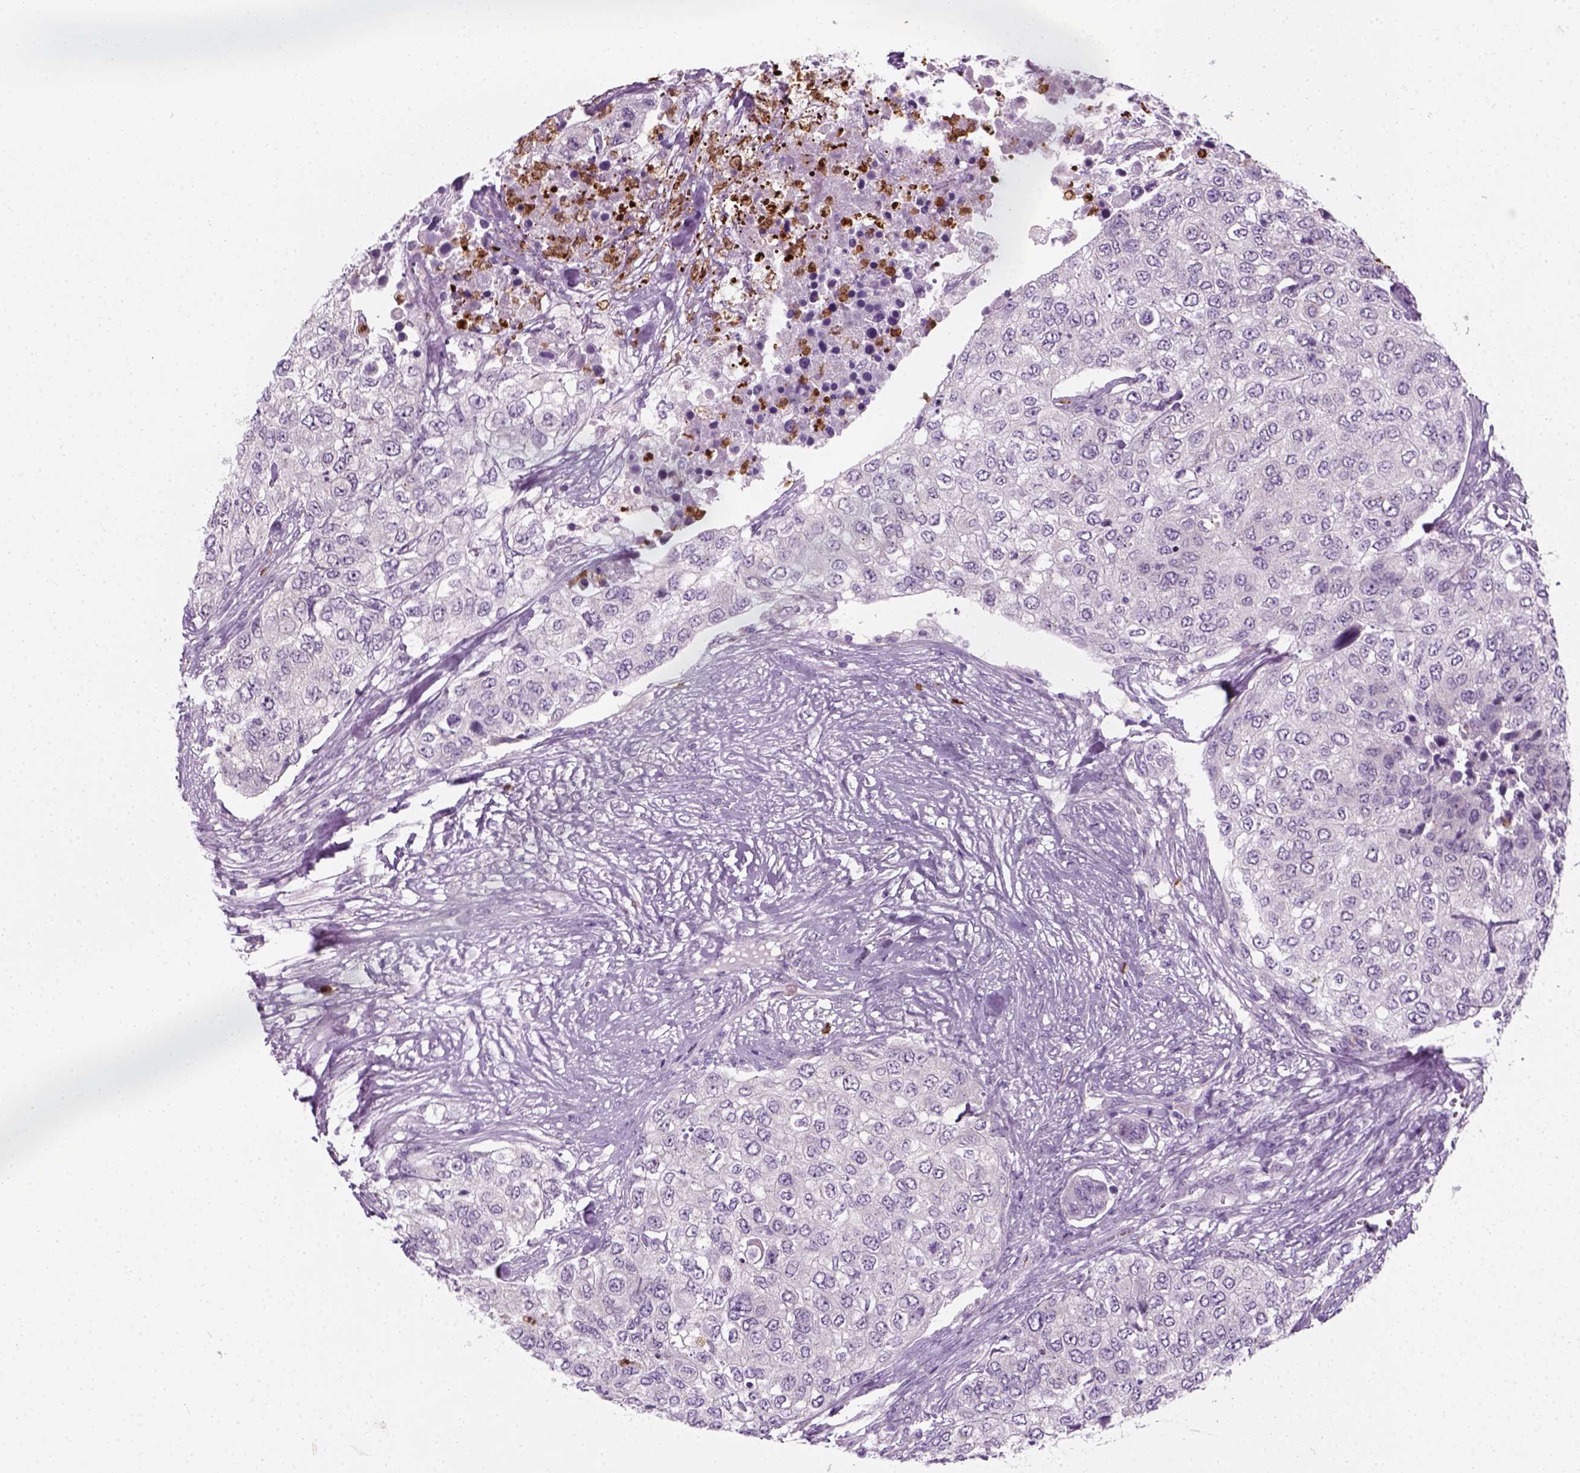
{"staining": {"intensity": "negative", "quantity": "none", "location": "none"}, "tissue": "urothelial cancer", "cell_type": "Tumor cells", "image_type": "cancer", "snomed": [{"axis": "morphology", "description": "Urothelial carcinoma, High grade"}, {"axis": "topography", "description": "Urinary bladder"}], "caption": "This is a micrograph of immunohistochemistry (IHC) staining of urothelial carcinoma (high-grade), which shows no positivity in tumor cells.", "gene": "IL4", "patient": {"sex": "female", "age": 78}}